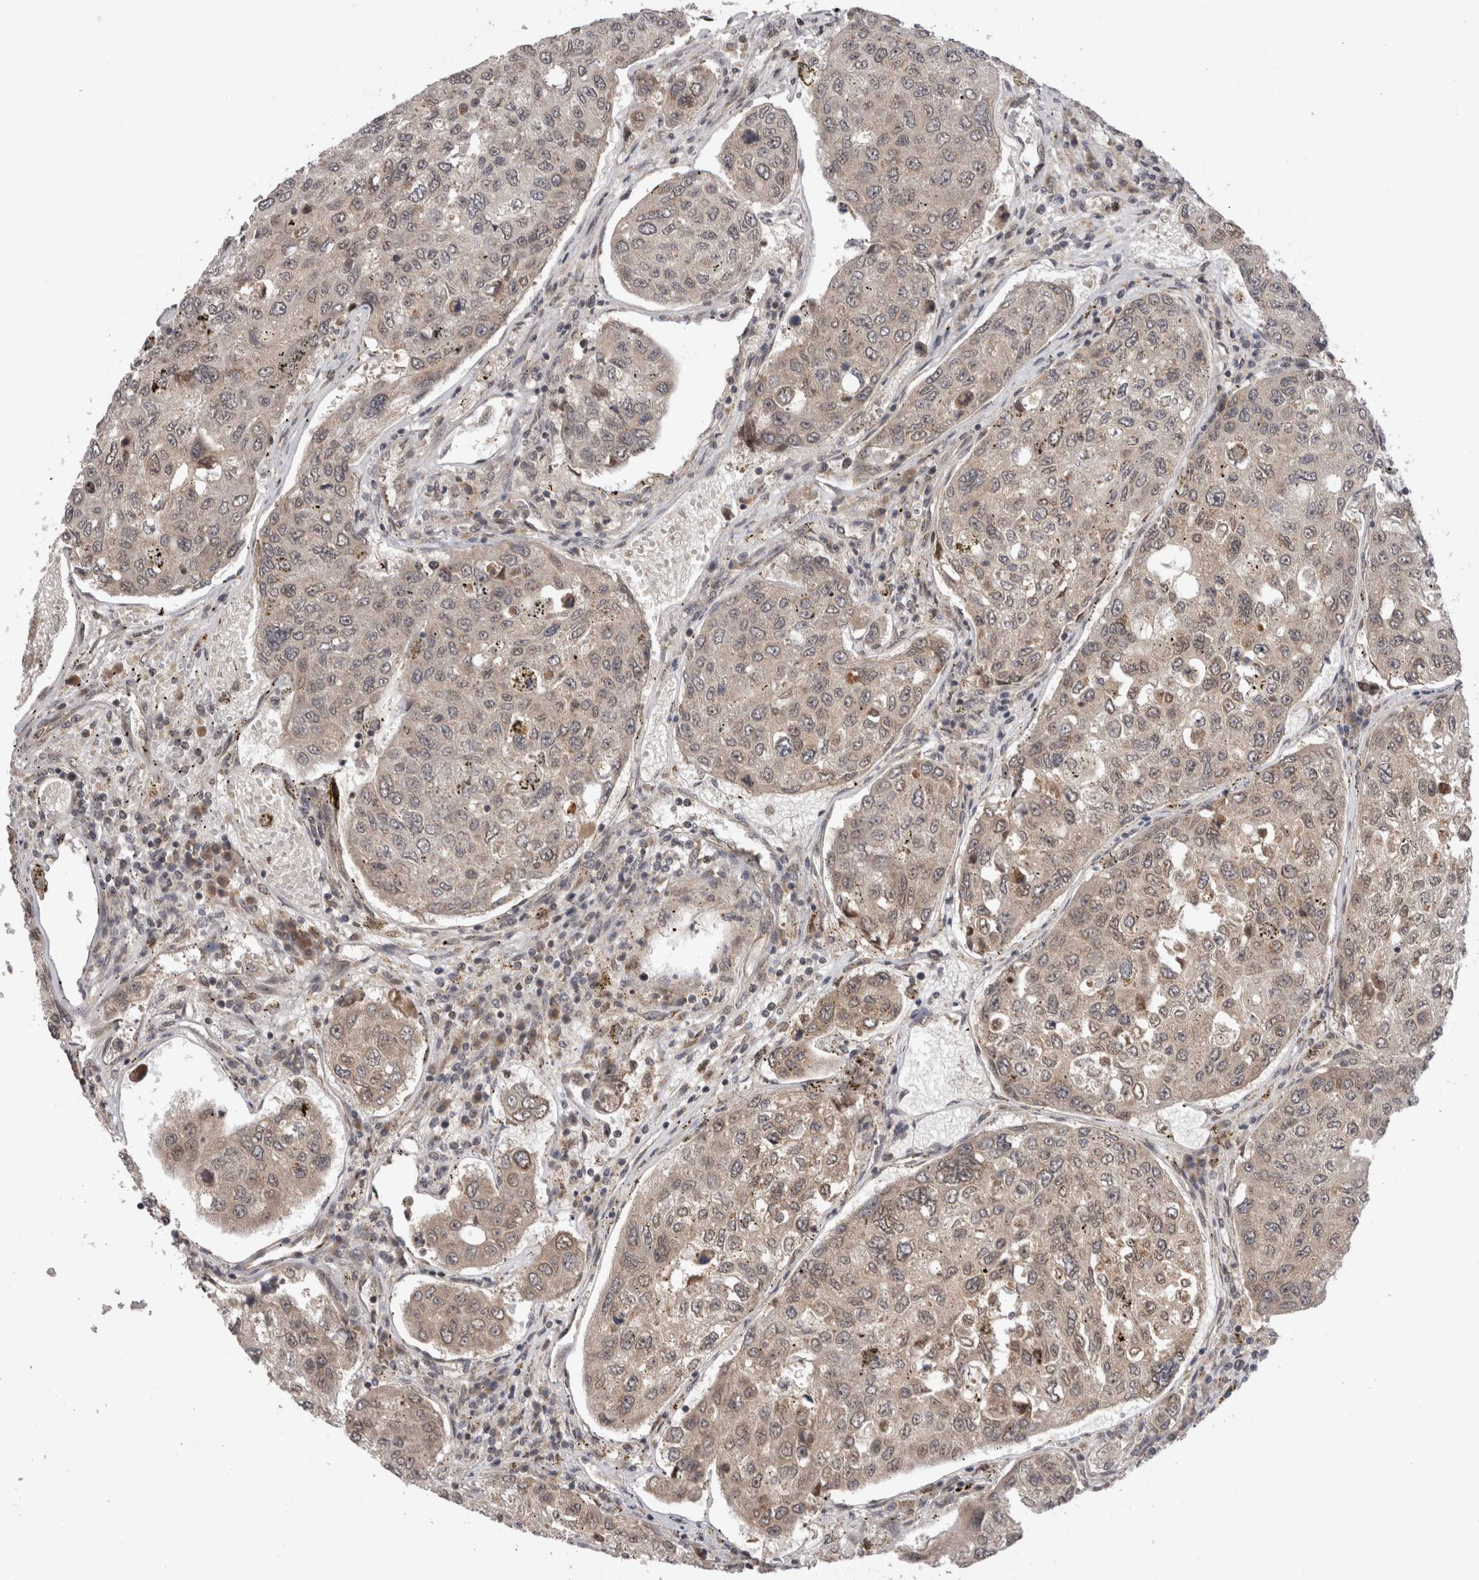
{"staining": {"intensity": "negative", "quantity": "none", "location": "none"}, "tissue": "urothelial cancer", "cell_type": "Tumor cells", "image_type": "cancer", "snomed": [{"axis": "morphology", "description": "Urothelial carcinoma, High grade"}, {"axis": "topography", "description": "Lymph node"}, {"axis": "topography", "description": "Urinary bladder"}], "caption": "Urothelial cancer was stained to show a protein in brown. There is no significant positivity in tumor cells.", "gene": "TMEM65", "patient": {"sex": "male", "age": 51}}